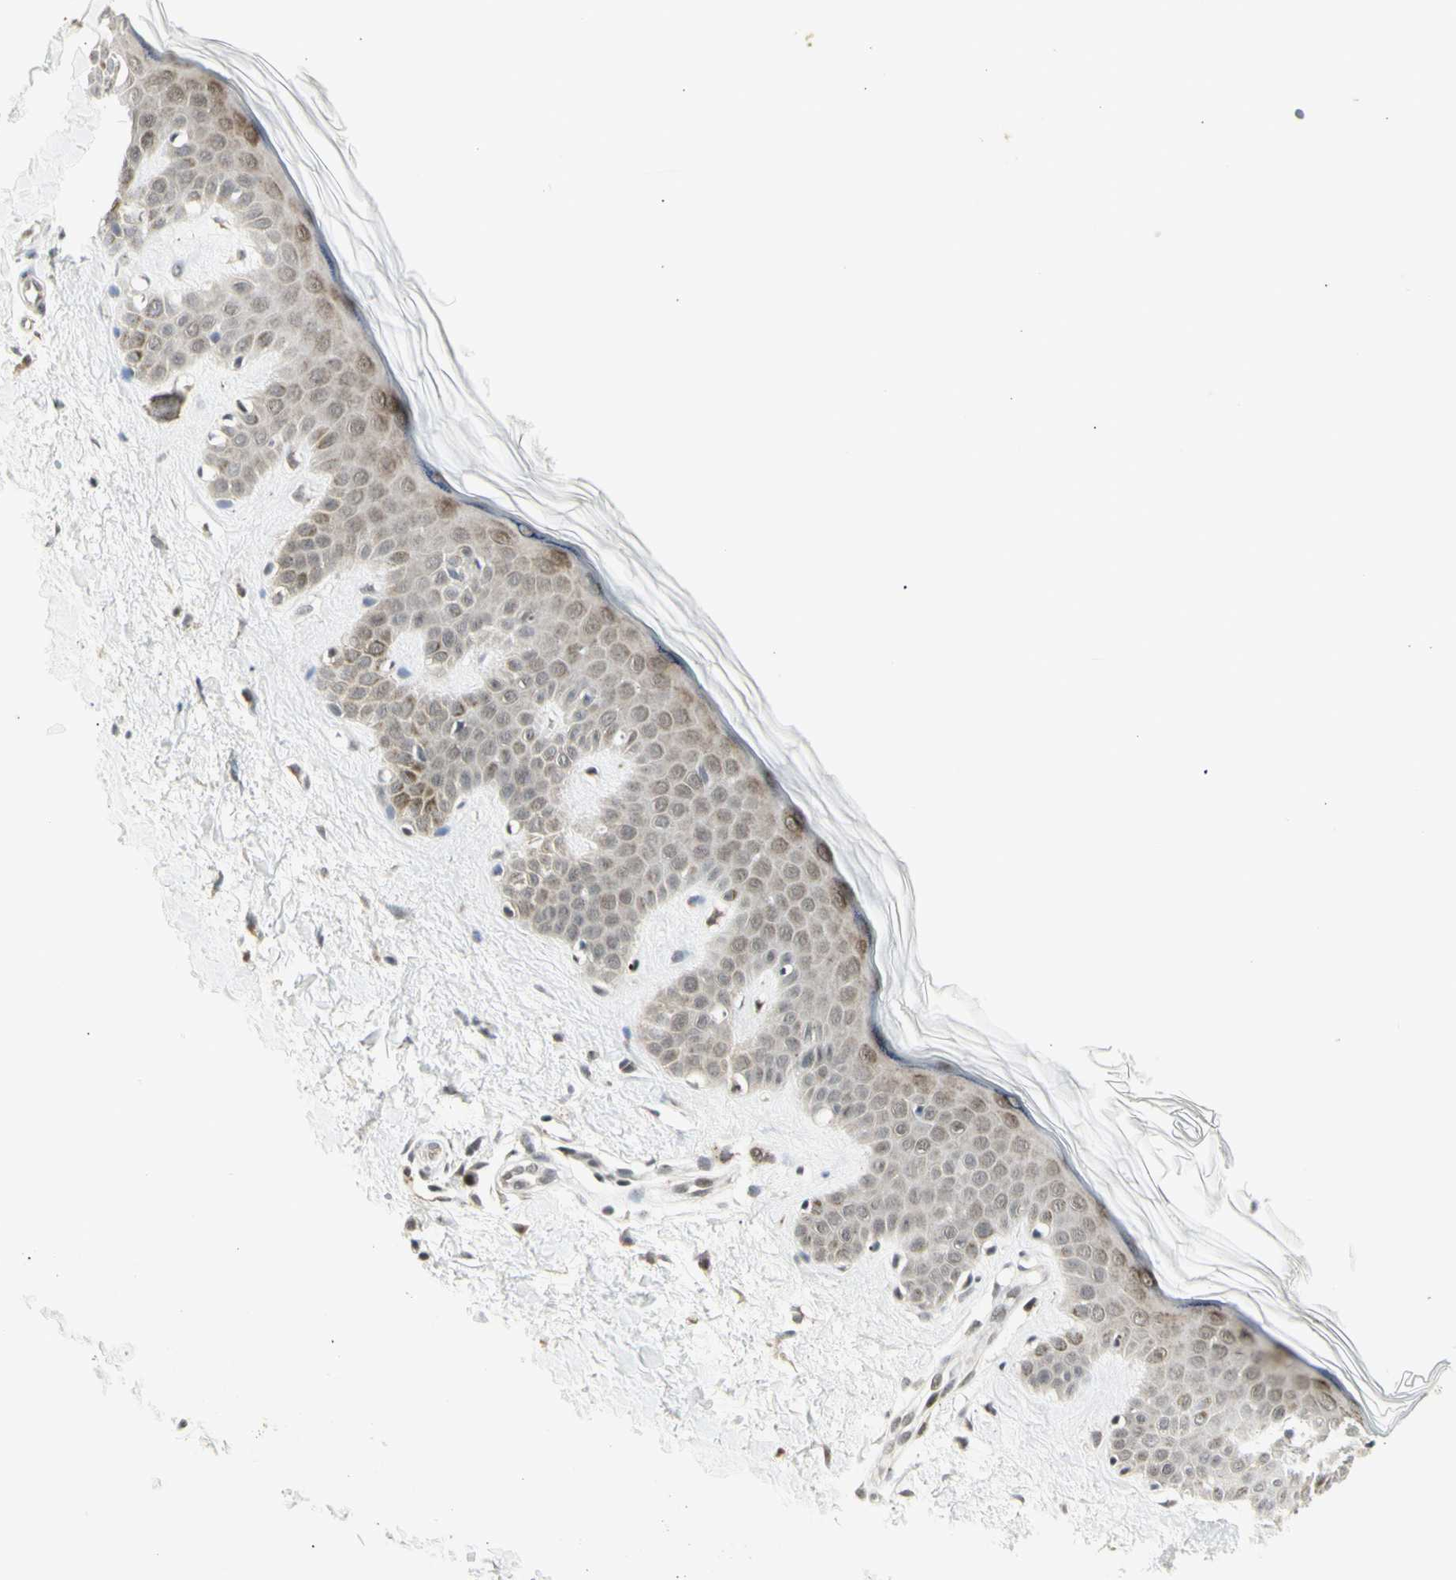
{"staining": {"intensity": "negative", "quantity": "none", "location": "none"}, "tissue": "skin", "cell_type": "Fibroblasts", "image_type": "normal", "snomed": [{"axis": "morphology", "description": "Normal tissue, NOS"}, {"axis": "topography", "description": "Skin"}], "caption": "The photomicrograph demonstrates no staining of fibroblasts in unremarkable skin. (Immunohistochemistry, brightfield microscopy, high magnification).", "gene": "DHRS7B", "patient": {"sex": "male", "age": 67}}